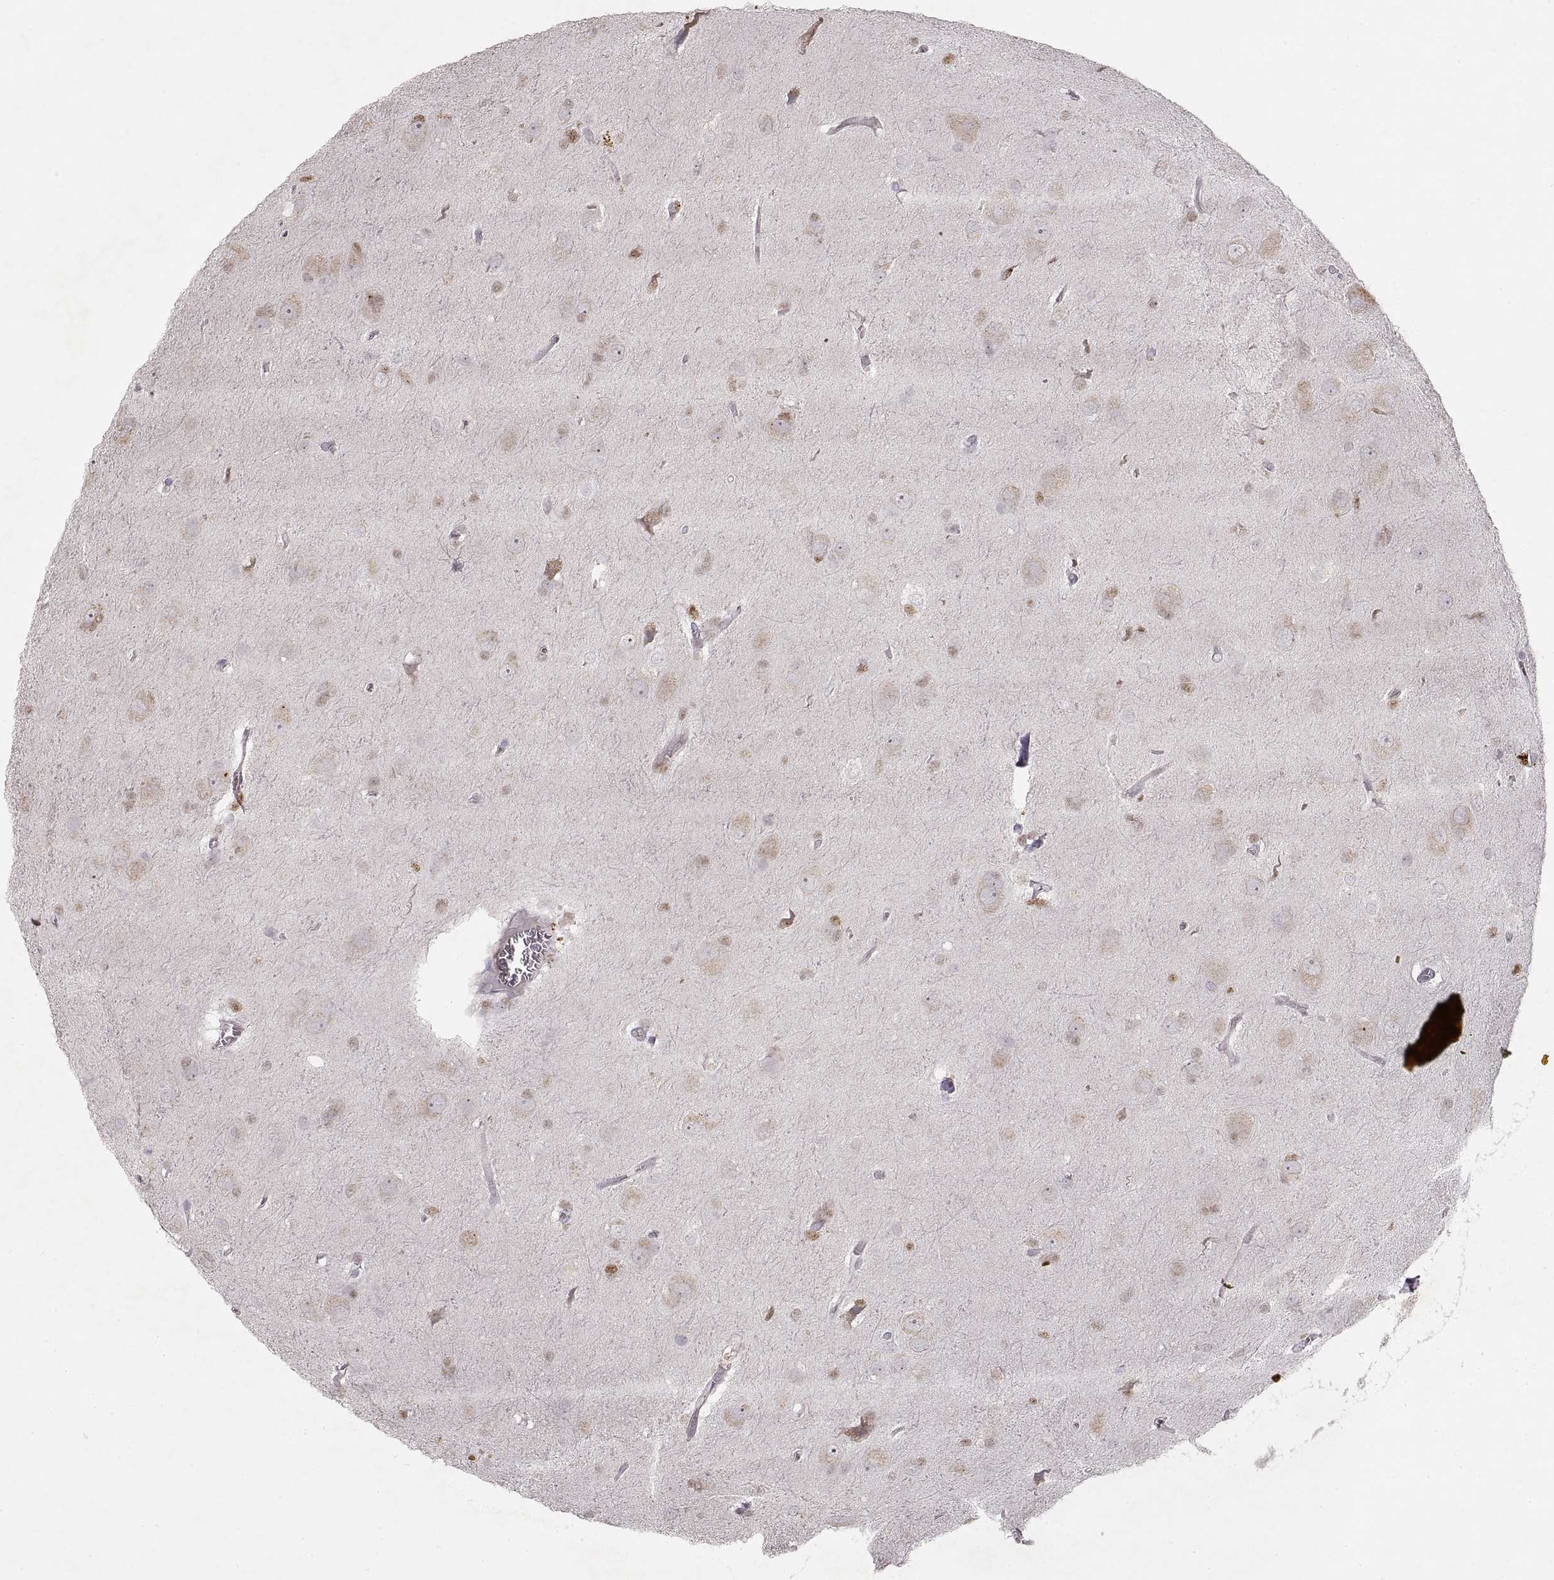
{"staining": {"intensity": "negative", "quantity": "none", "location": "none"}, "tissue": "glioma", "cell_type": "Tumor cells", "image_type": "cancer", "snomed": [{"axis": "morphology", "description": "Glioma, malignant, Low grade"}, {"axis": "topography", "description": "Brain"}], "caption": "DAB immunohistochemical staining of human glioma shows no significant expression in tumor cells.", "gene": "ADAM11", "patient": {"sex": "male", "age": 58}}